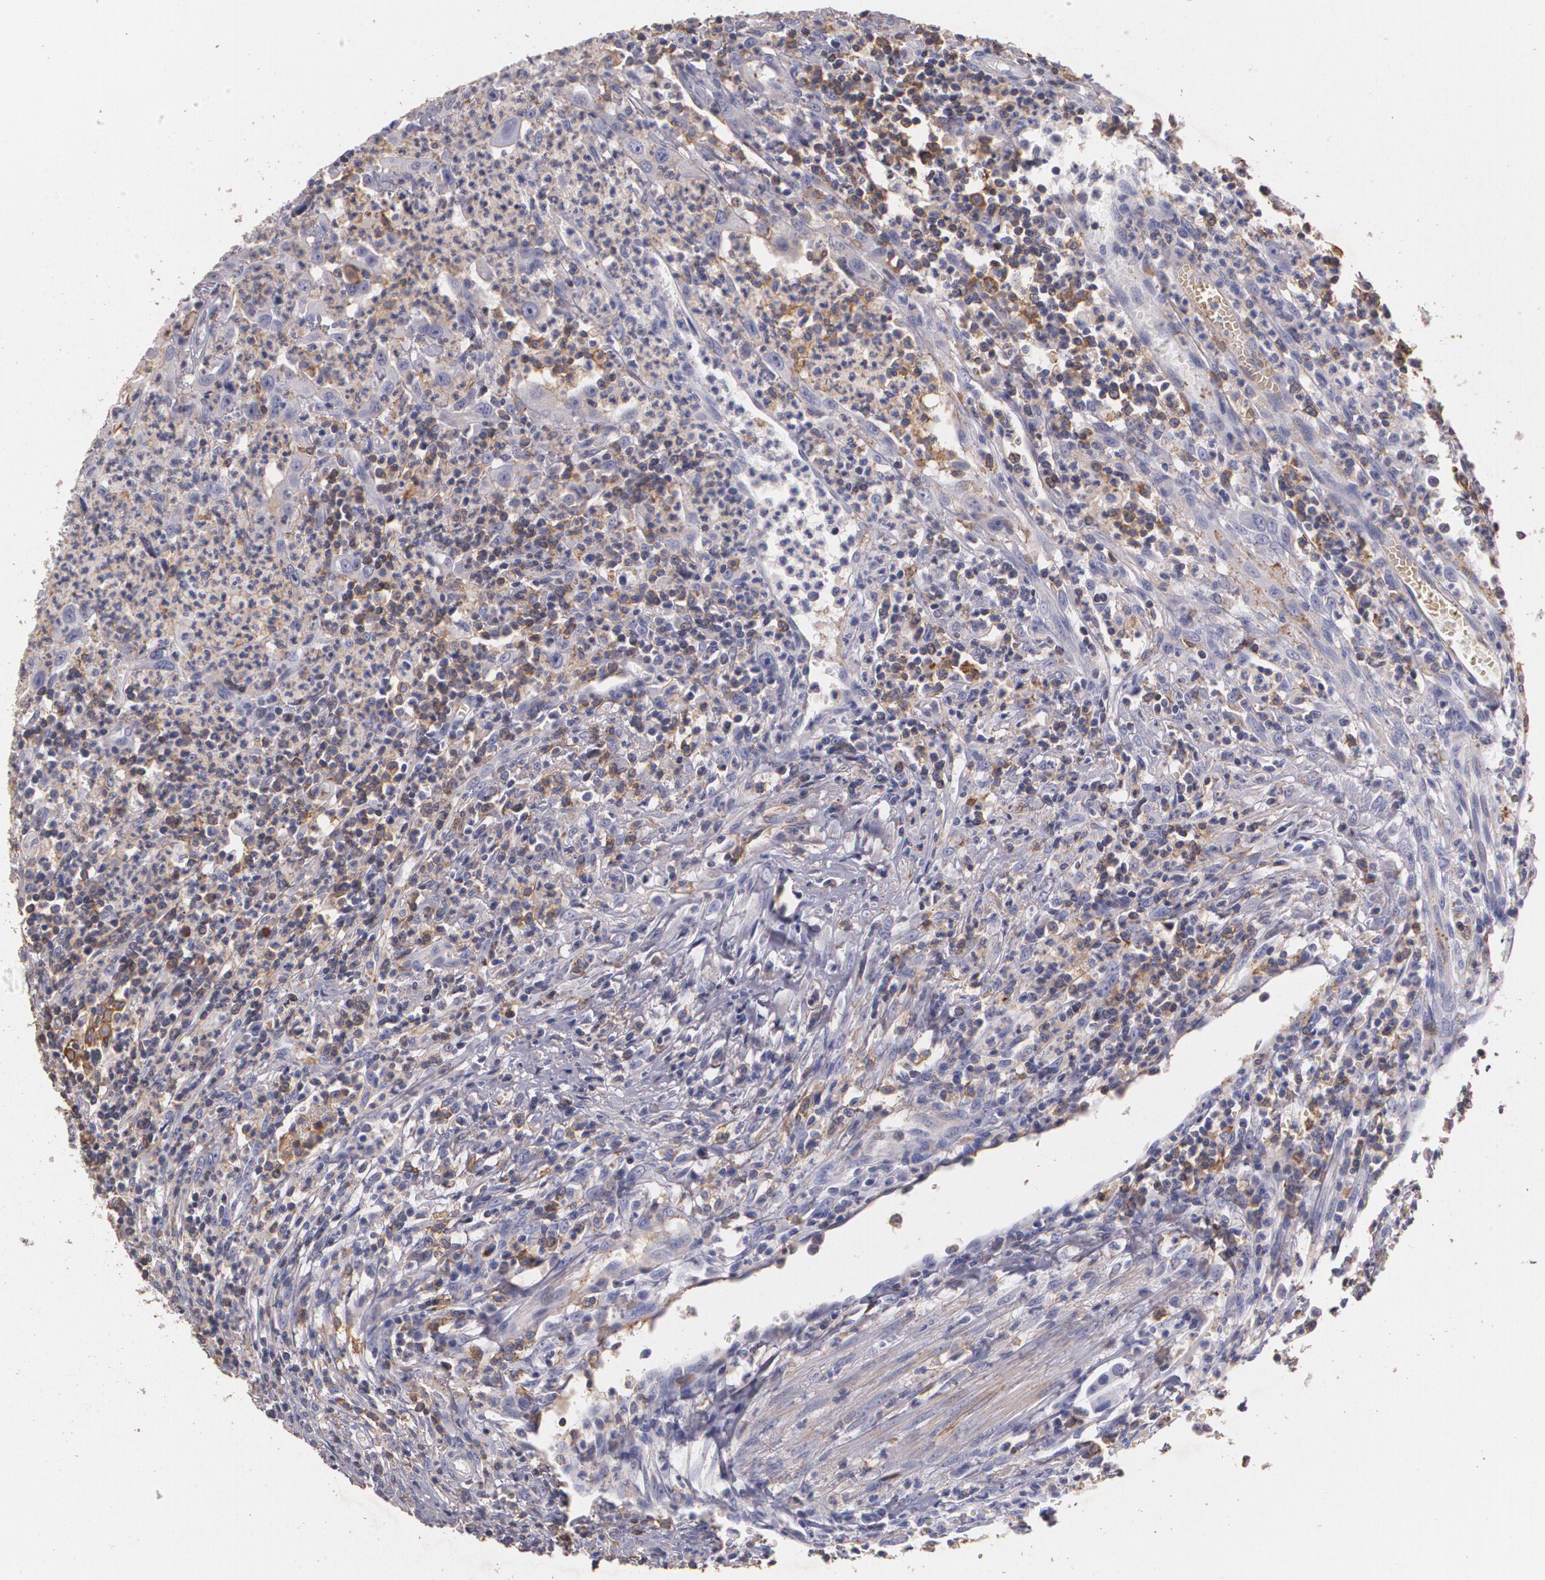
{"staining": {"intensity": "negative", "quantity": "none", "location": "none"}, "tissue": "urothelial cancer", "cell_type": "Tumor cells", "image_type": "cancer", "snomed": [{"axis": "morphology", "description": "Urothelial carcinoma, High grade"}, {"axis": "topography", "description": "Urinary bladder"}], "caption": "An IHC photomicrograph of high-grade urothelial carcinoma is shown. There is no staining in tumor cells of high-grade urothelial carcinoma.", "gene": "TGFBR1", "patient": {"sex": "male", "age": 66}}